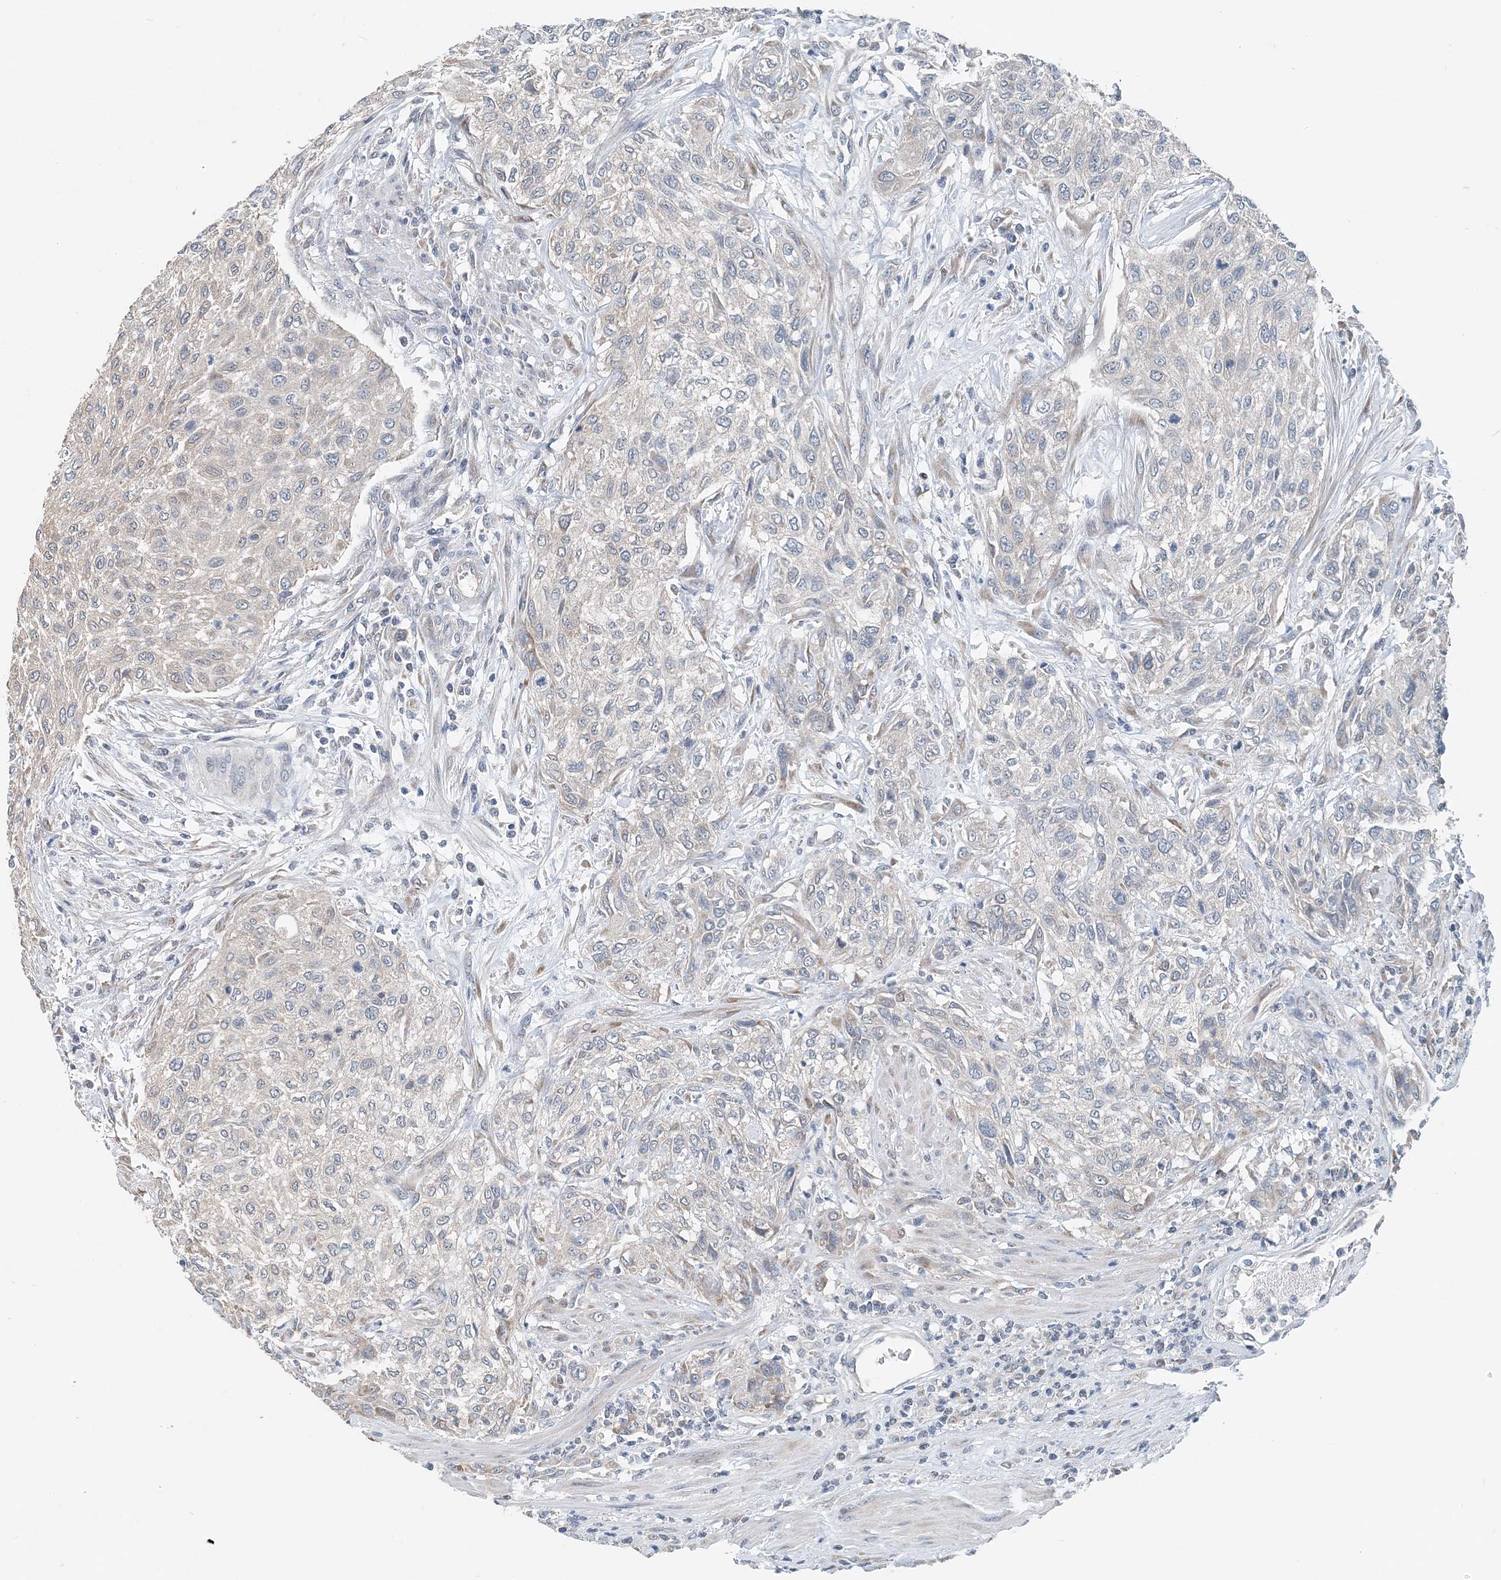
{"staining": {"intensity": "negative", "quantity": "none", "location": "none"}, "tissue": "urothelial cancer", "cell_type": "Tumor cells", "image_type": "cancer", "snomed": [{"axis": "morphology", "description": "Urothelial carcinoma, High grade"}, {"axis": "topography", "description": "Urinary bladder"}], "caption": "A micrograph of human urothelial cancer is negative for staining in tumor cells.", "gene": "EEF1A2", "patient": {"sex": "male", "age": 35}}